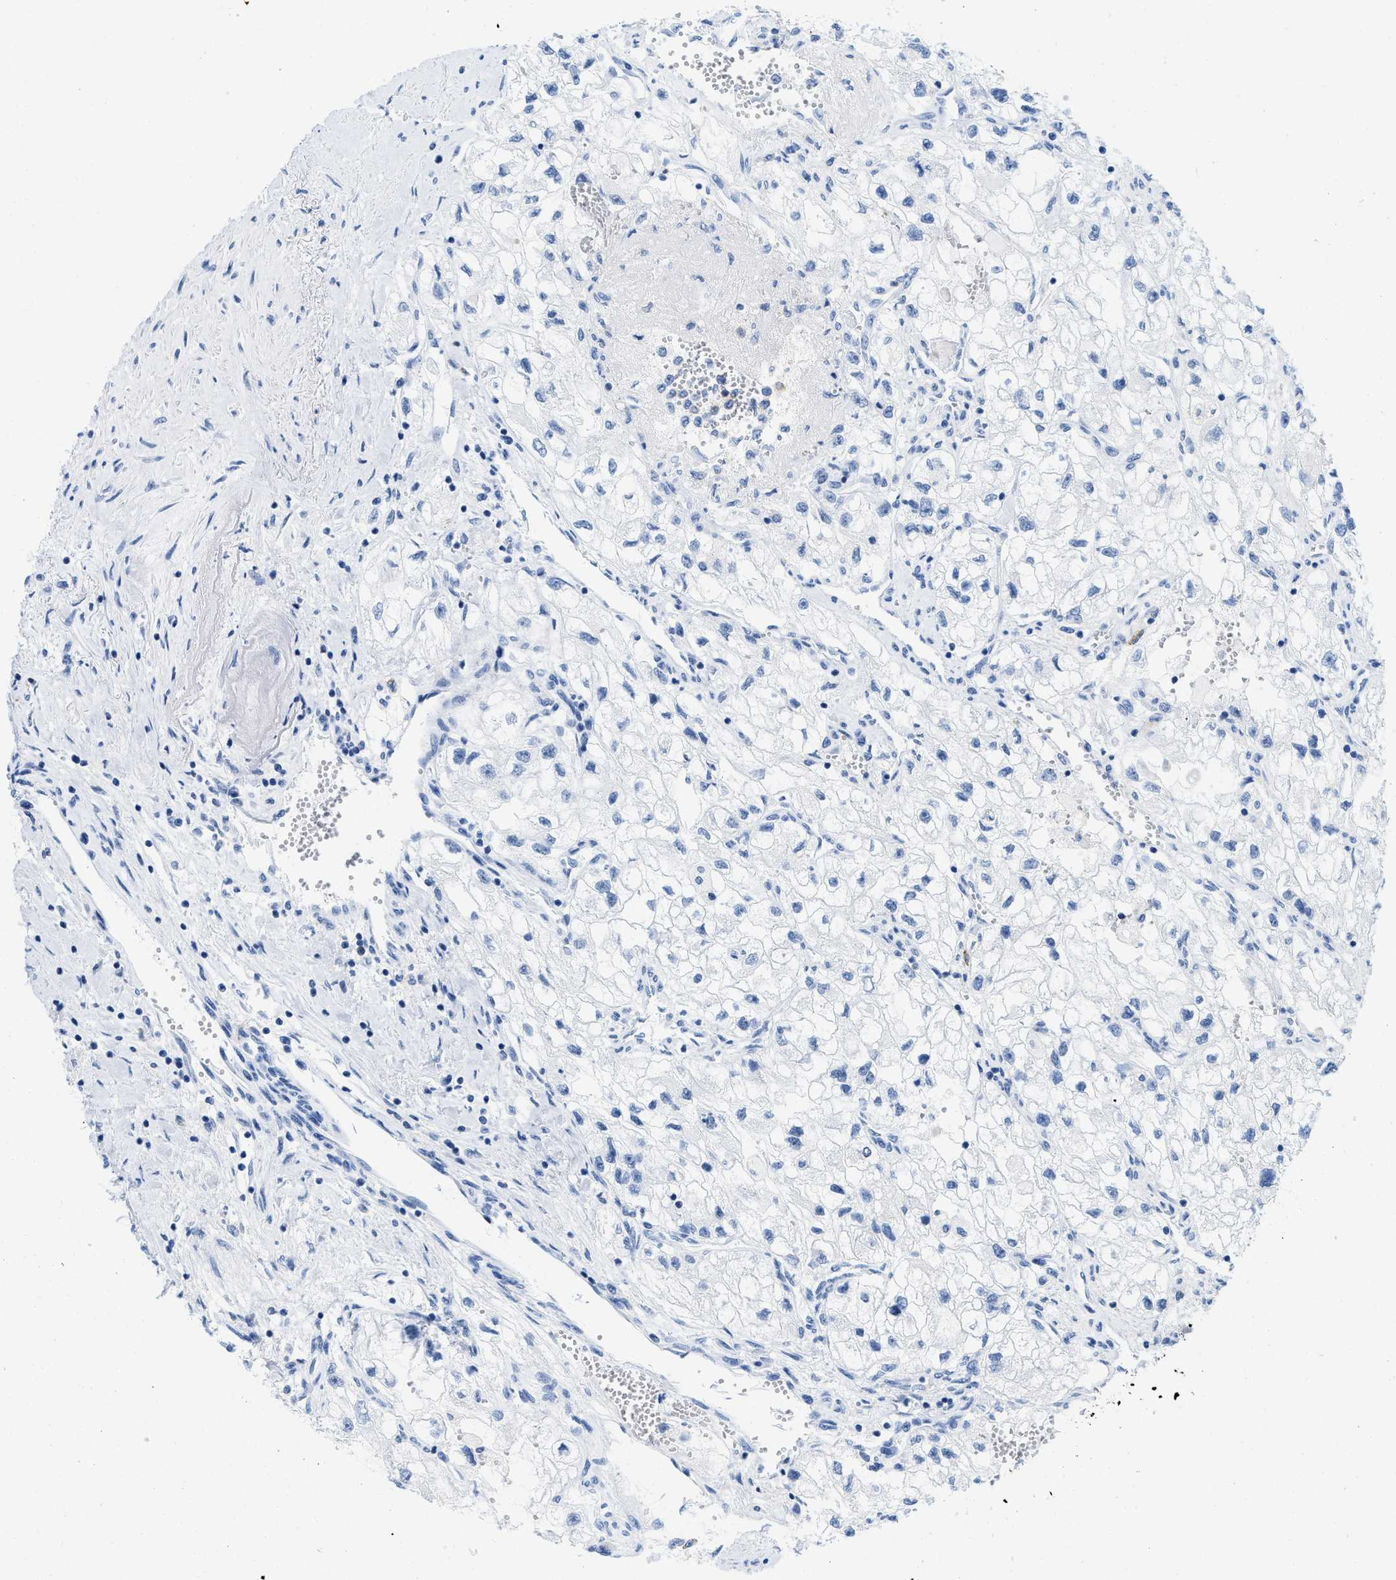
{"staining": {"intensity": "negative", "quantity": "none", "location": "none"}, "tissue": "renal cancer", "cell_type": "Tumor cells", "image_type": "cancer", "snomed": [{"axis": "morphology", "description": "Adenocarcinoma, NOS"}, {"axis": "topography", "description": "Kidney"}], "caption": "This is an IHC photomicrograph of renal adenocarcinoma. There is no positivity in tumor cells.", "gene": "CR1", "patient": {"sex": "female", "age": 70}}